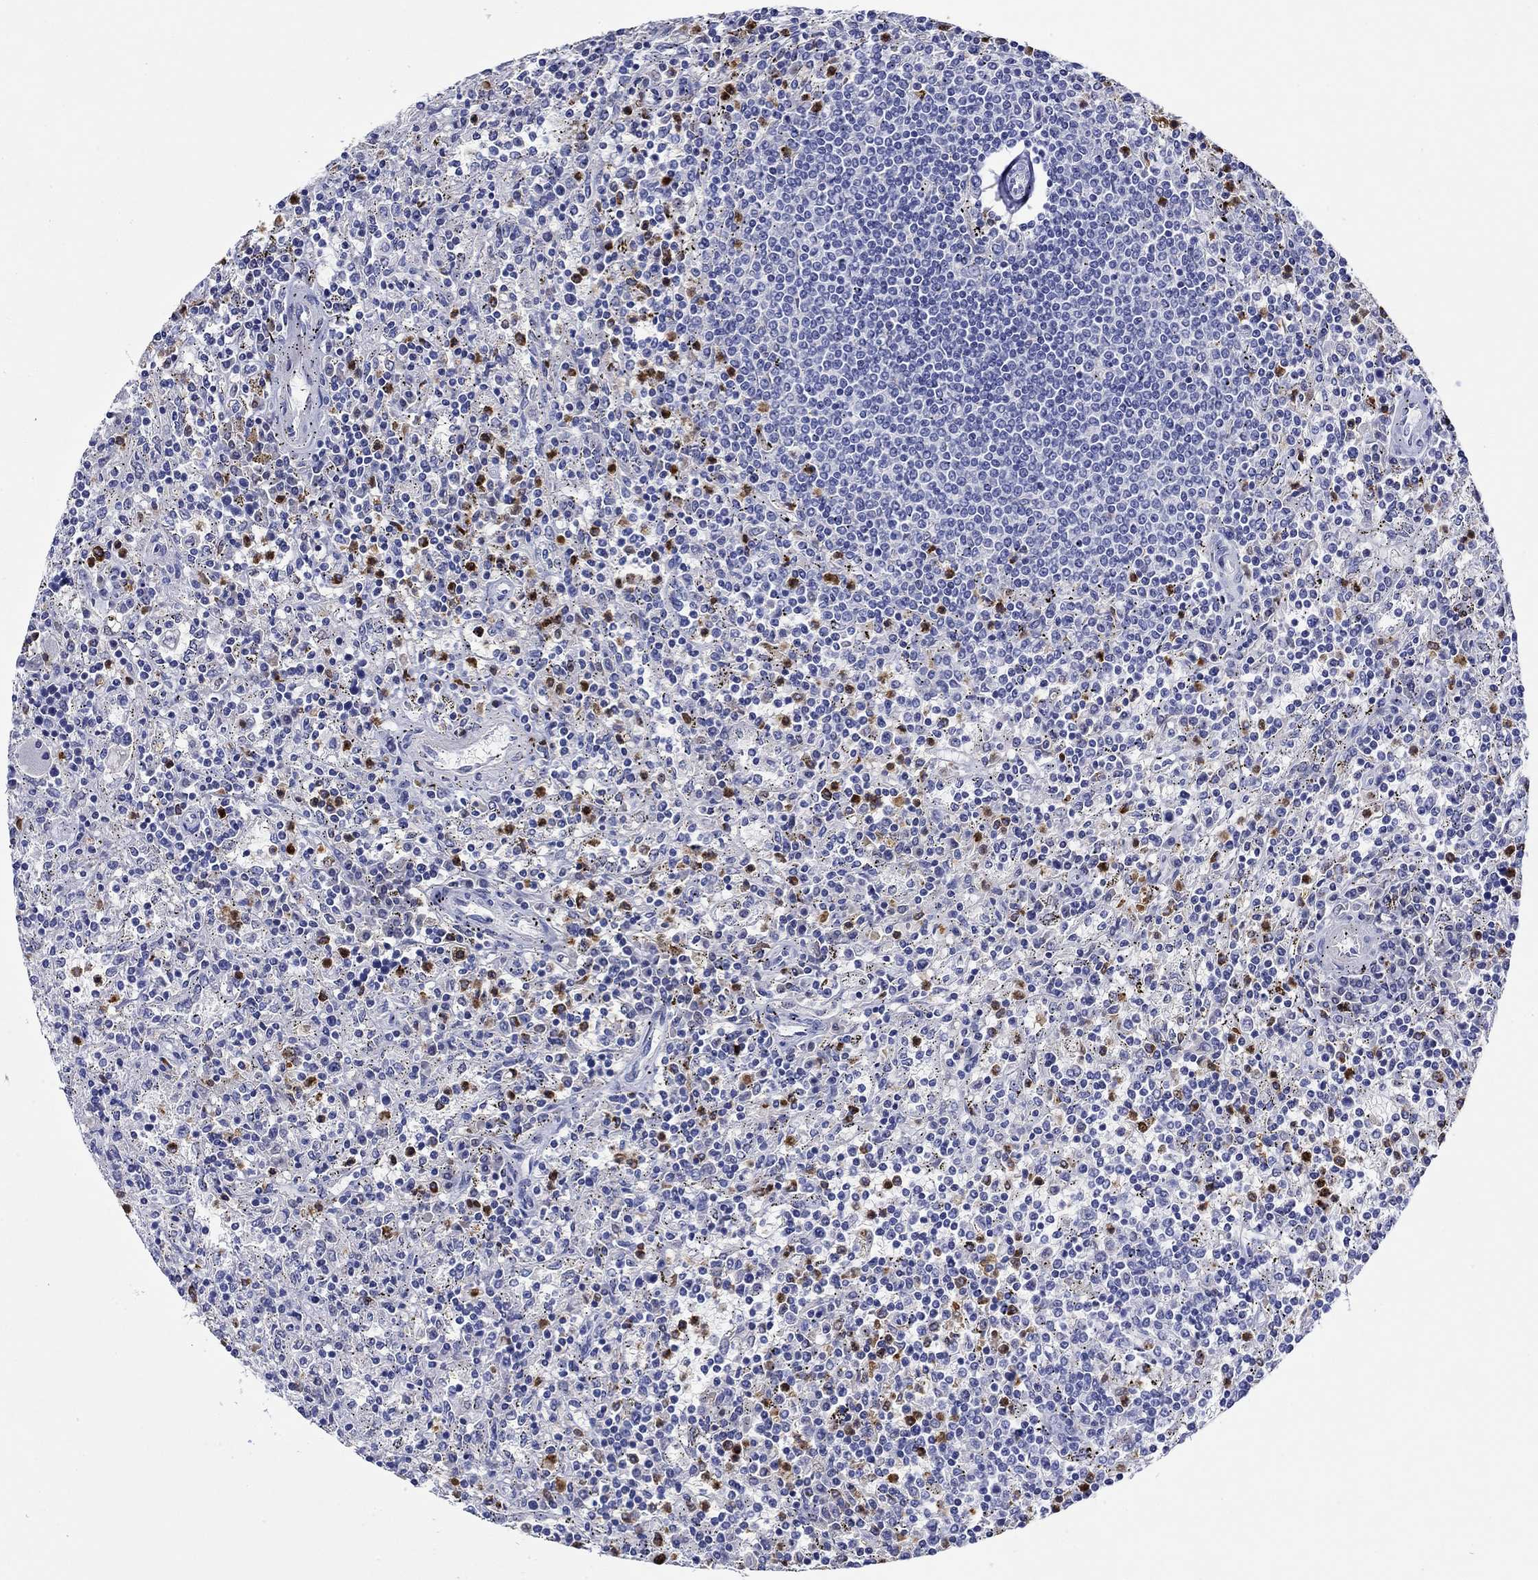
{"staining": {"intensity": "strong", "quantity": "25%-75%", "location": "cytoplasmic/membranous,nuclear"}, "tissue": "lymphoma", "cell_type": "Tumor cells", "image_type": "cancer", "snomed": [{"axis": "morphology", "description": "Malignant lymphoma, non-Hodgkin's type, Low grade"}, {"axis": "topography", "description": "Spleen"}], "caption": "Immunohistochemistry (IHC) (DAB (3,3'-diaminobenzidine)) staining of lymphoma demonstrates strong cytoplasmic/membranous and nuclear protein positivity in about 25%-75% of tumor cells.", "gene": "EPX", "patient": {"sex": "male", "age": 62}}